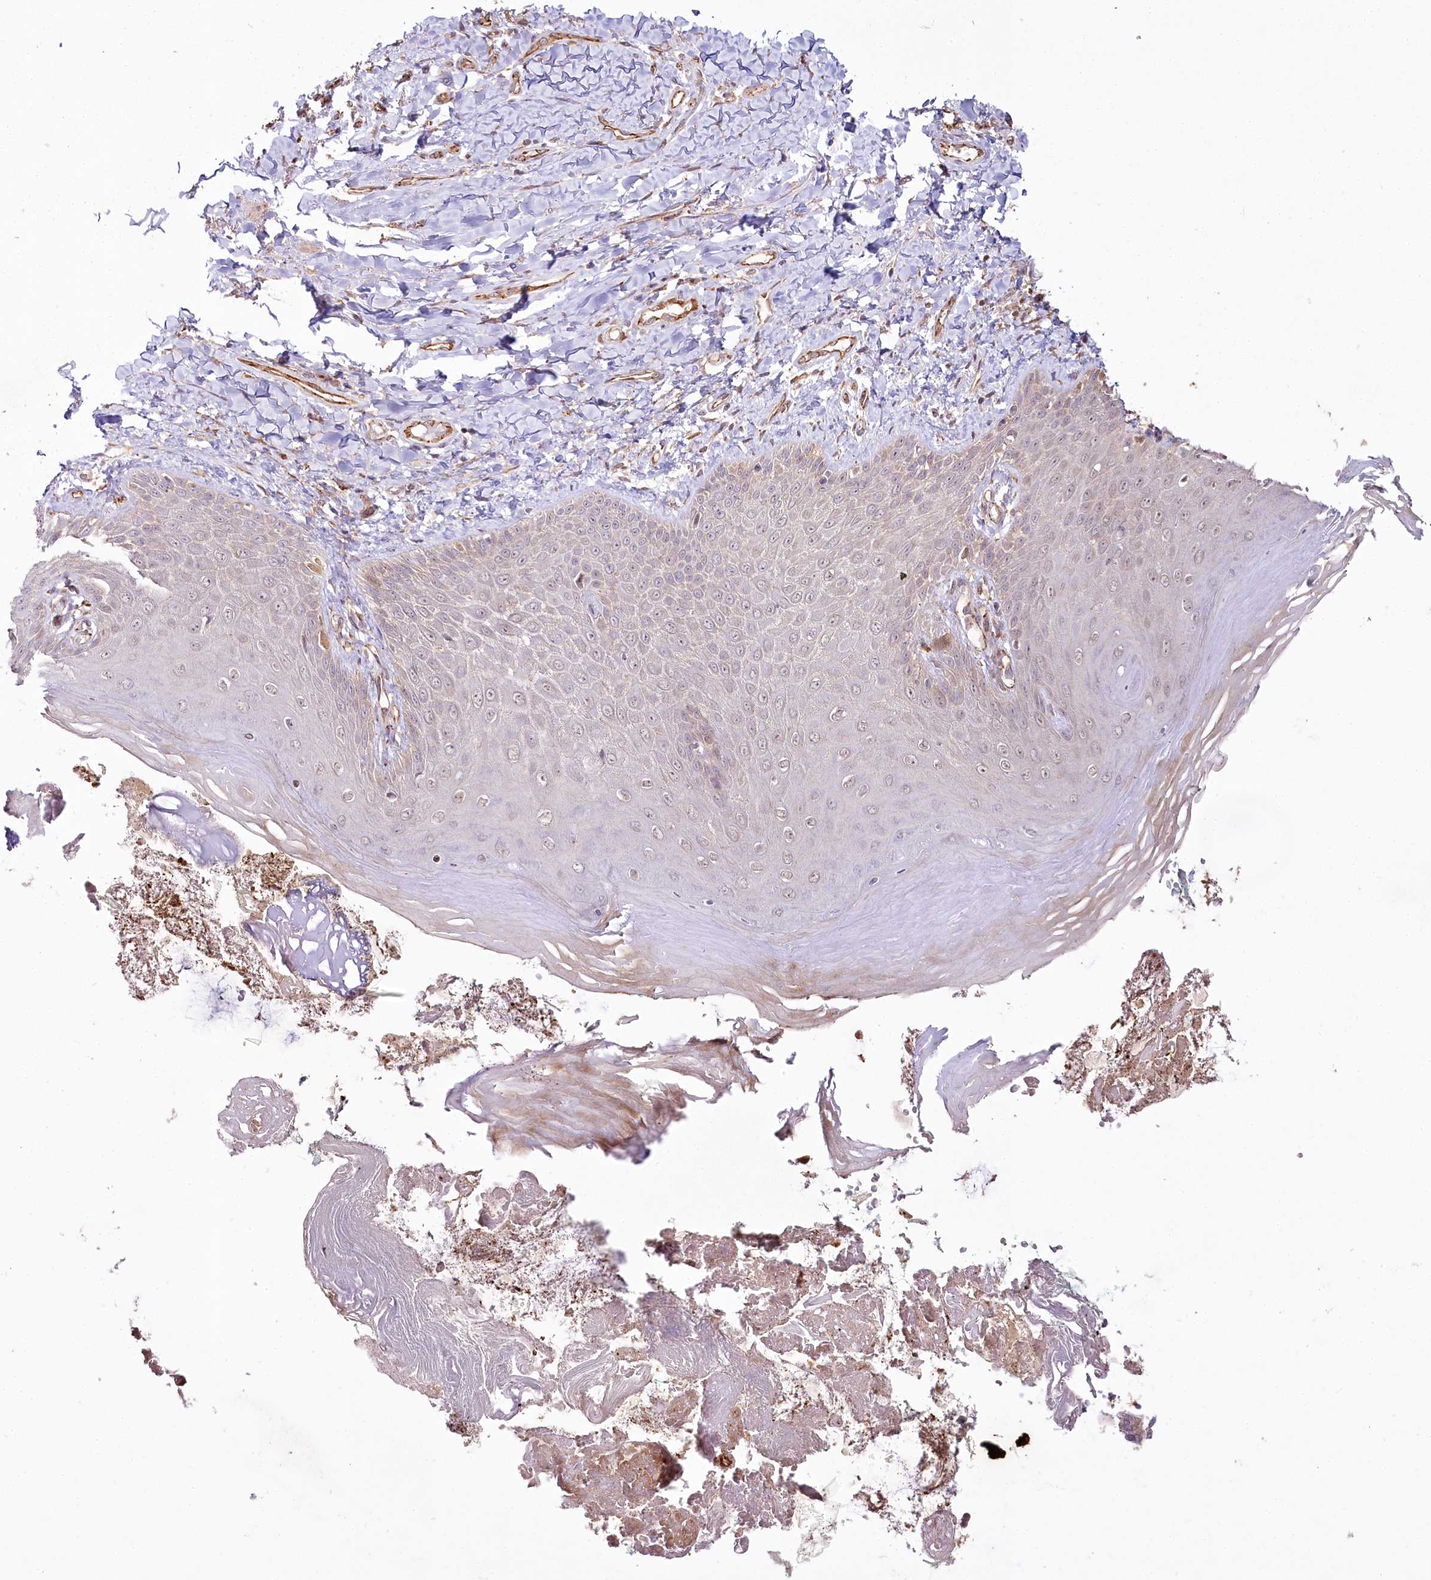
{"staining": {"intensity": "moderate", "quantity": "<25%", "location": "cytoplasmic/membranous"}, "tissue": "skin", "cell_type": "Epidermal cells", "image_type": "normal", "snomed": [{"axis": "morphology", "description": "Normal tissue, NOS"}, {"axis": "topography", "description": "Anal"}], "caption": "Moderate cytoplasmic/membranous staining is identified in approximately <25% of epidermal cells in unremarkable skin.", "gene": "ALKBH8", "patient": {"sex": "male", "age": 78}}